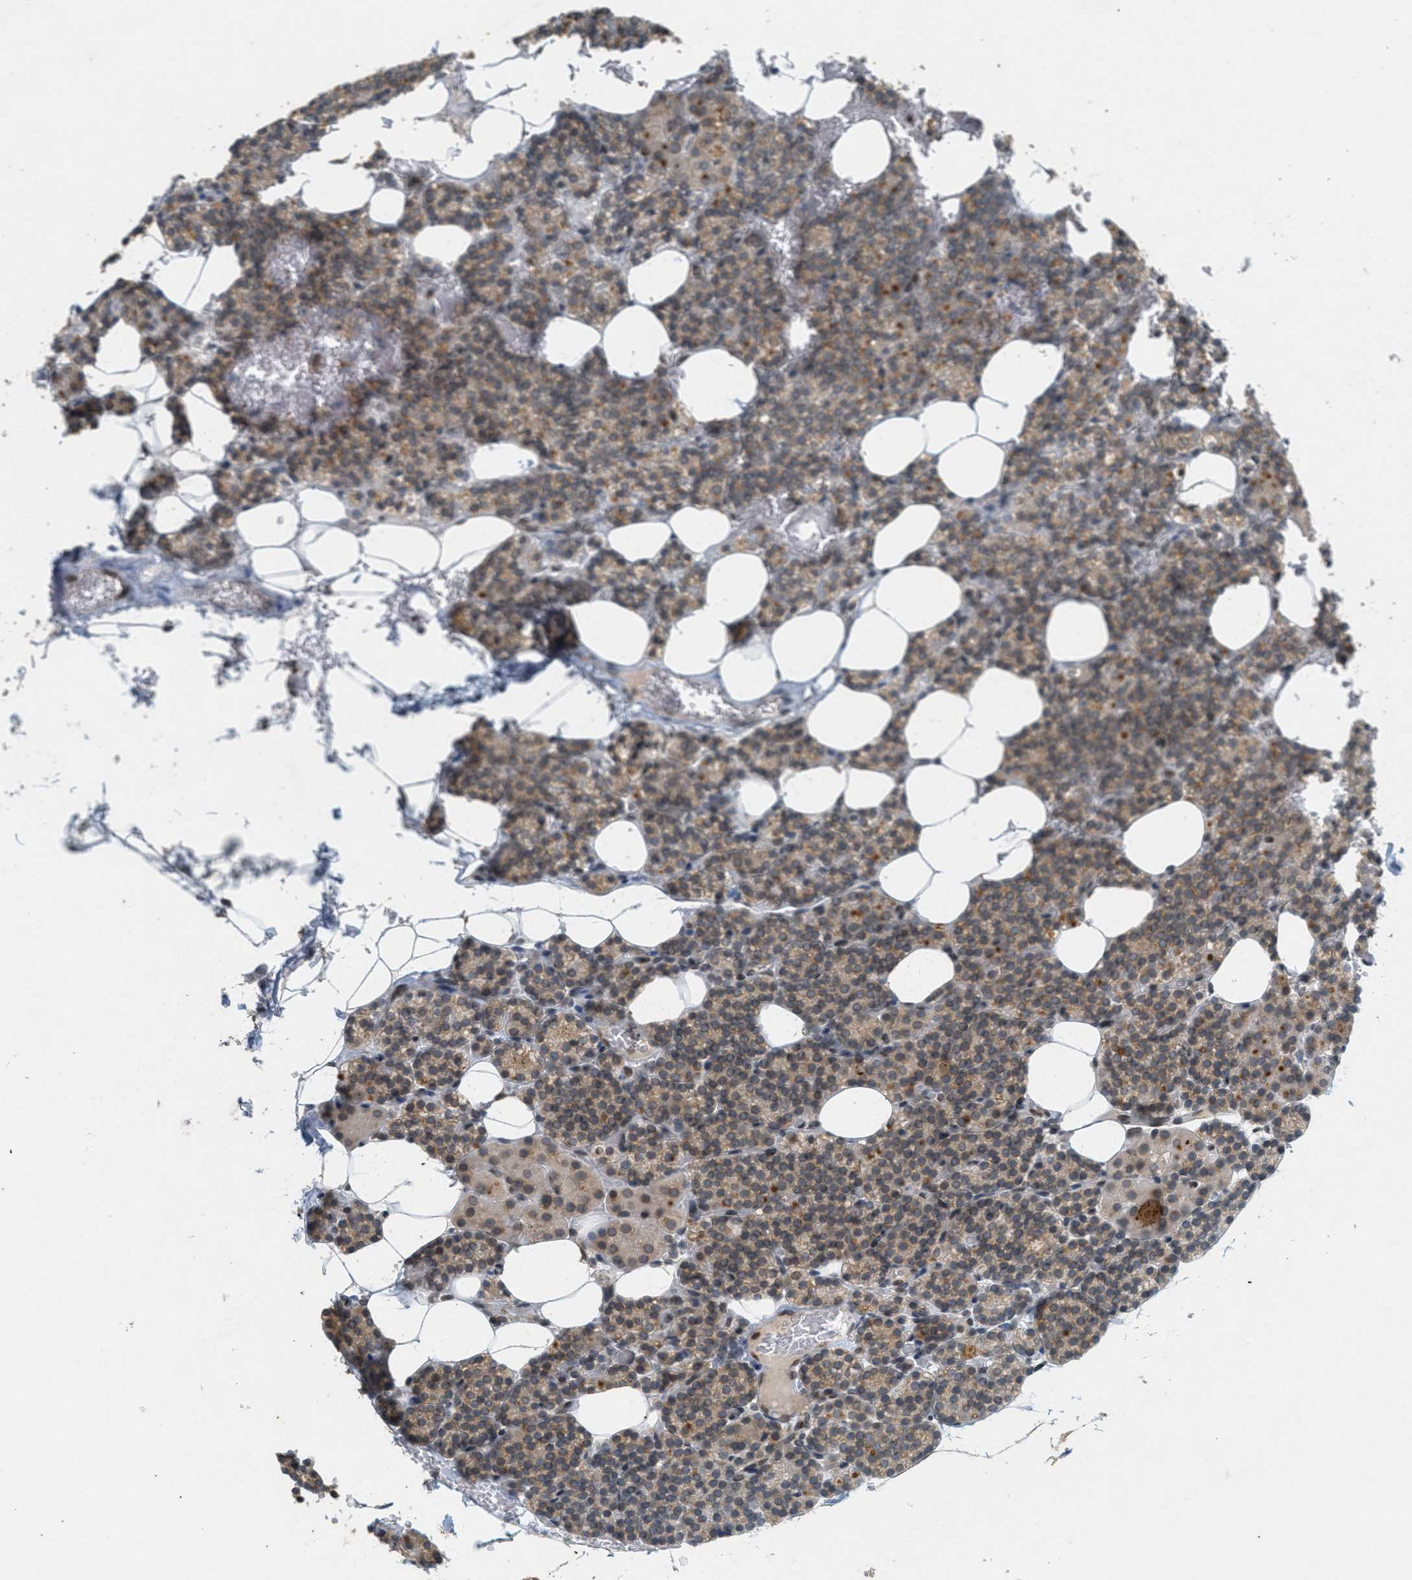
{"staining": {"intensity": "moderate", "quantity": ">75%", "location": "cytoplasmic/membranous"}, "tissue": "parathyroid gland", "cell_type": "Glandular cells", "image_type": "normal", "snomed": [{"axis": "morphology", "description": "Normal tissue, NOS"}, {"axis": "morphology", "description": "Inflammation chronic"}, {"axis": "morphology", "description": "Goiter, colloid"}, {"axis": "topography", "description": "Thyroid gland"}, {"axis": "topography", "description": "Parathyroid gland"}], "caption": "Unremarkable parathyroid gland shows moderate cytoplasmic/membranous expression in approximately >75% of glandular cells, visualized by immunohistochemistry. (DAB IHC, brown staining for protein, blue staining for nuclei).", "gene": "ABHD6", "patient": {"sex": "male", "age": 65}}